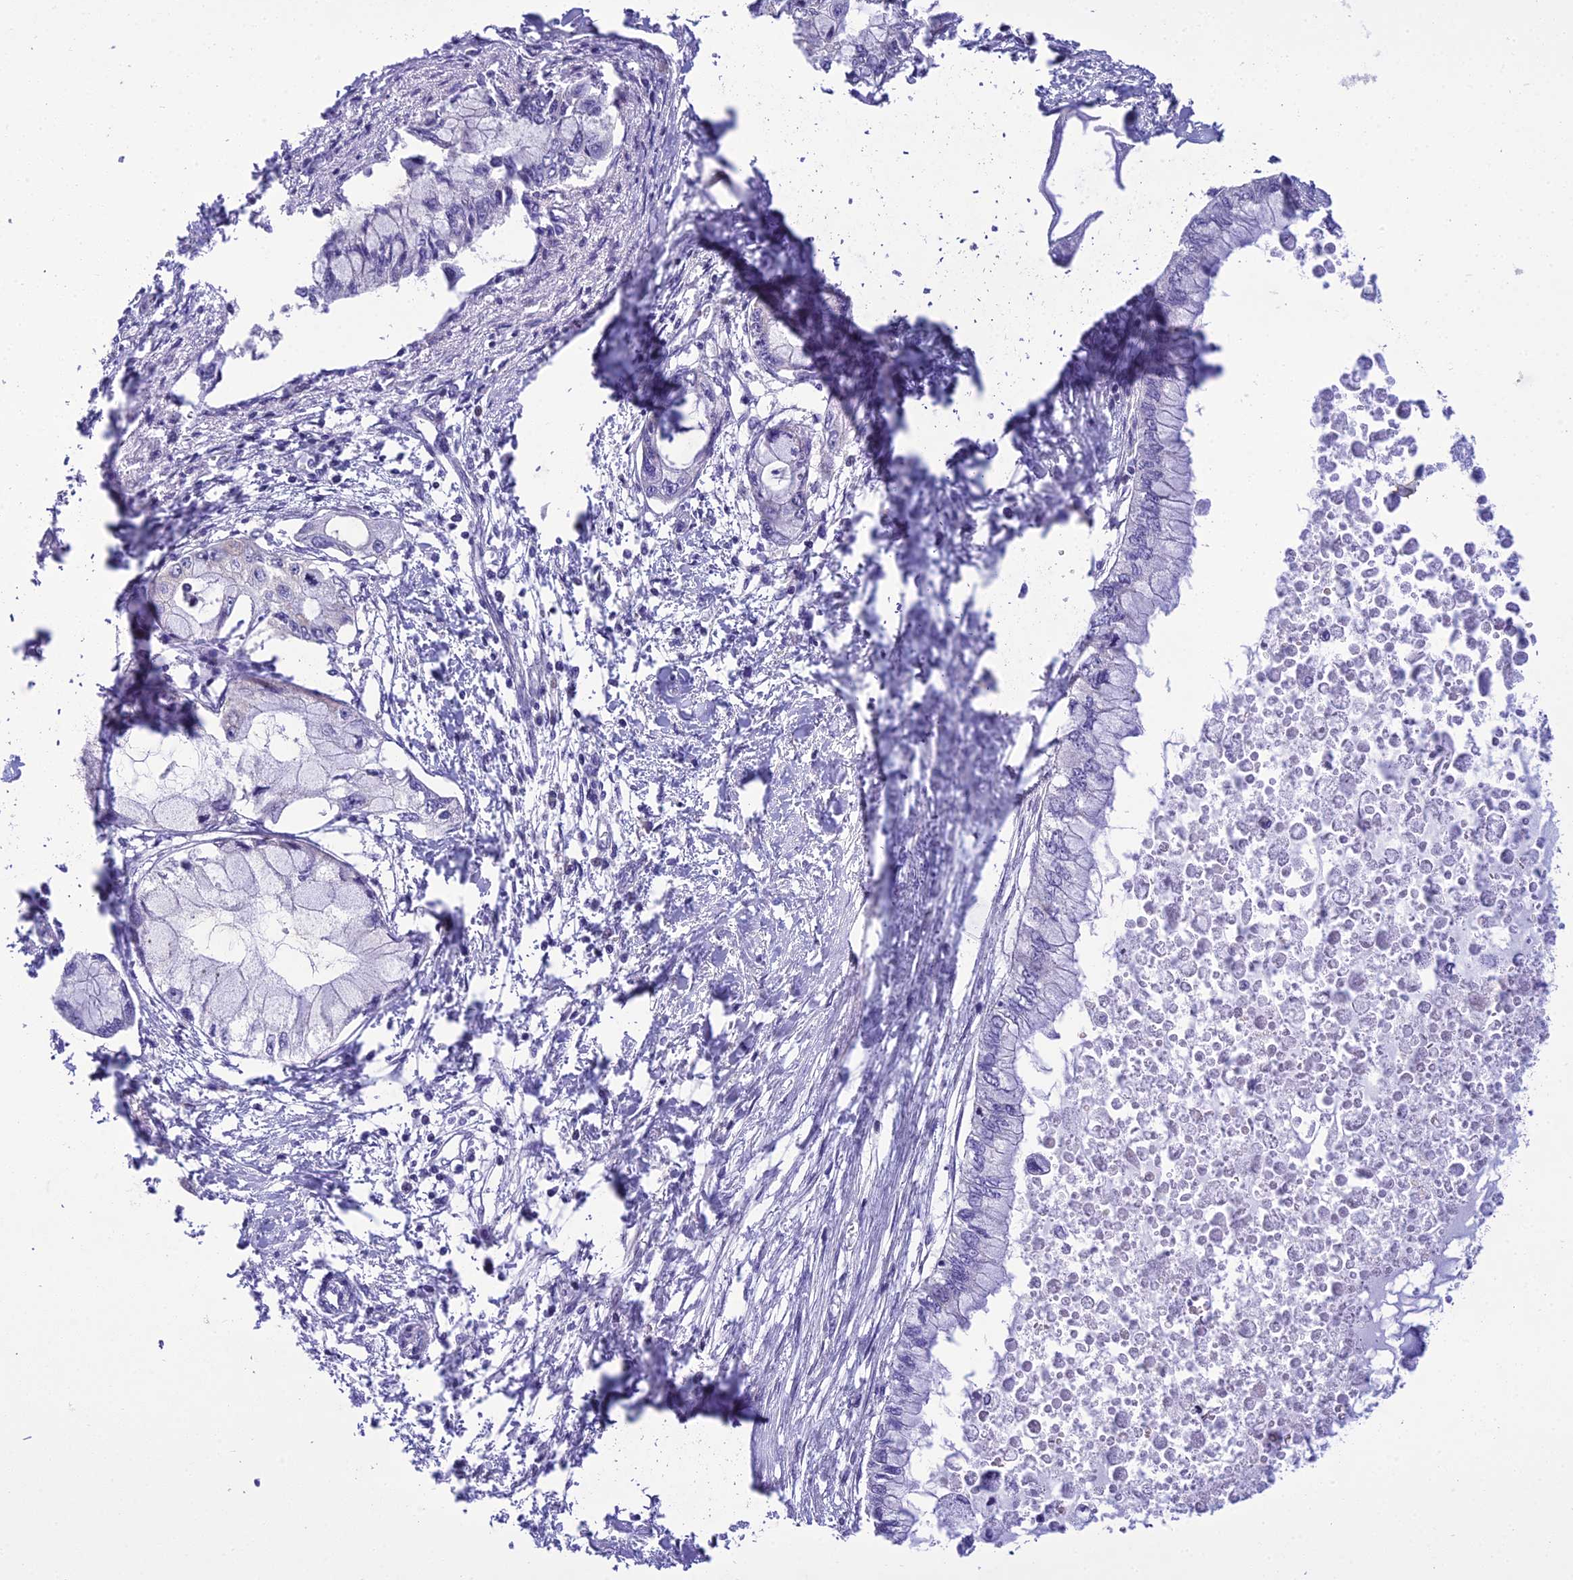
{"staining": {"intensity": "negative", "quantity": "none", "location": "none"}, "tissue": "pancreatic cancer", "cell_type": "Tumor cells", "image_type": "cancer", "snomed": [{"axis": "morphology", "description": "Adenocarcinoma, NOS"}, {"axis": "topography", "description": "Pancreas"}], "caption": "This photomicrograph is of pancreatic cancer (adenocarcinoma) stained with immunohistochemistry to label a protein in brown with the nuclei are counter-stained blue. There is no staining in tumor cells. (DAB IHC, high magnification).", "gene": "GAB4", "patient": {"sex": "male", "age": 48}}